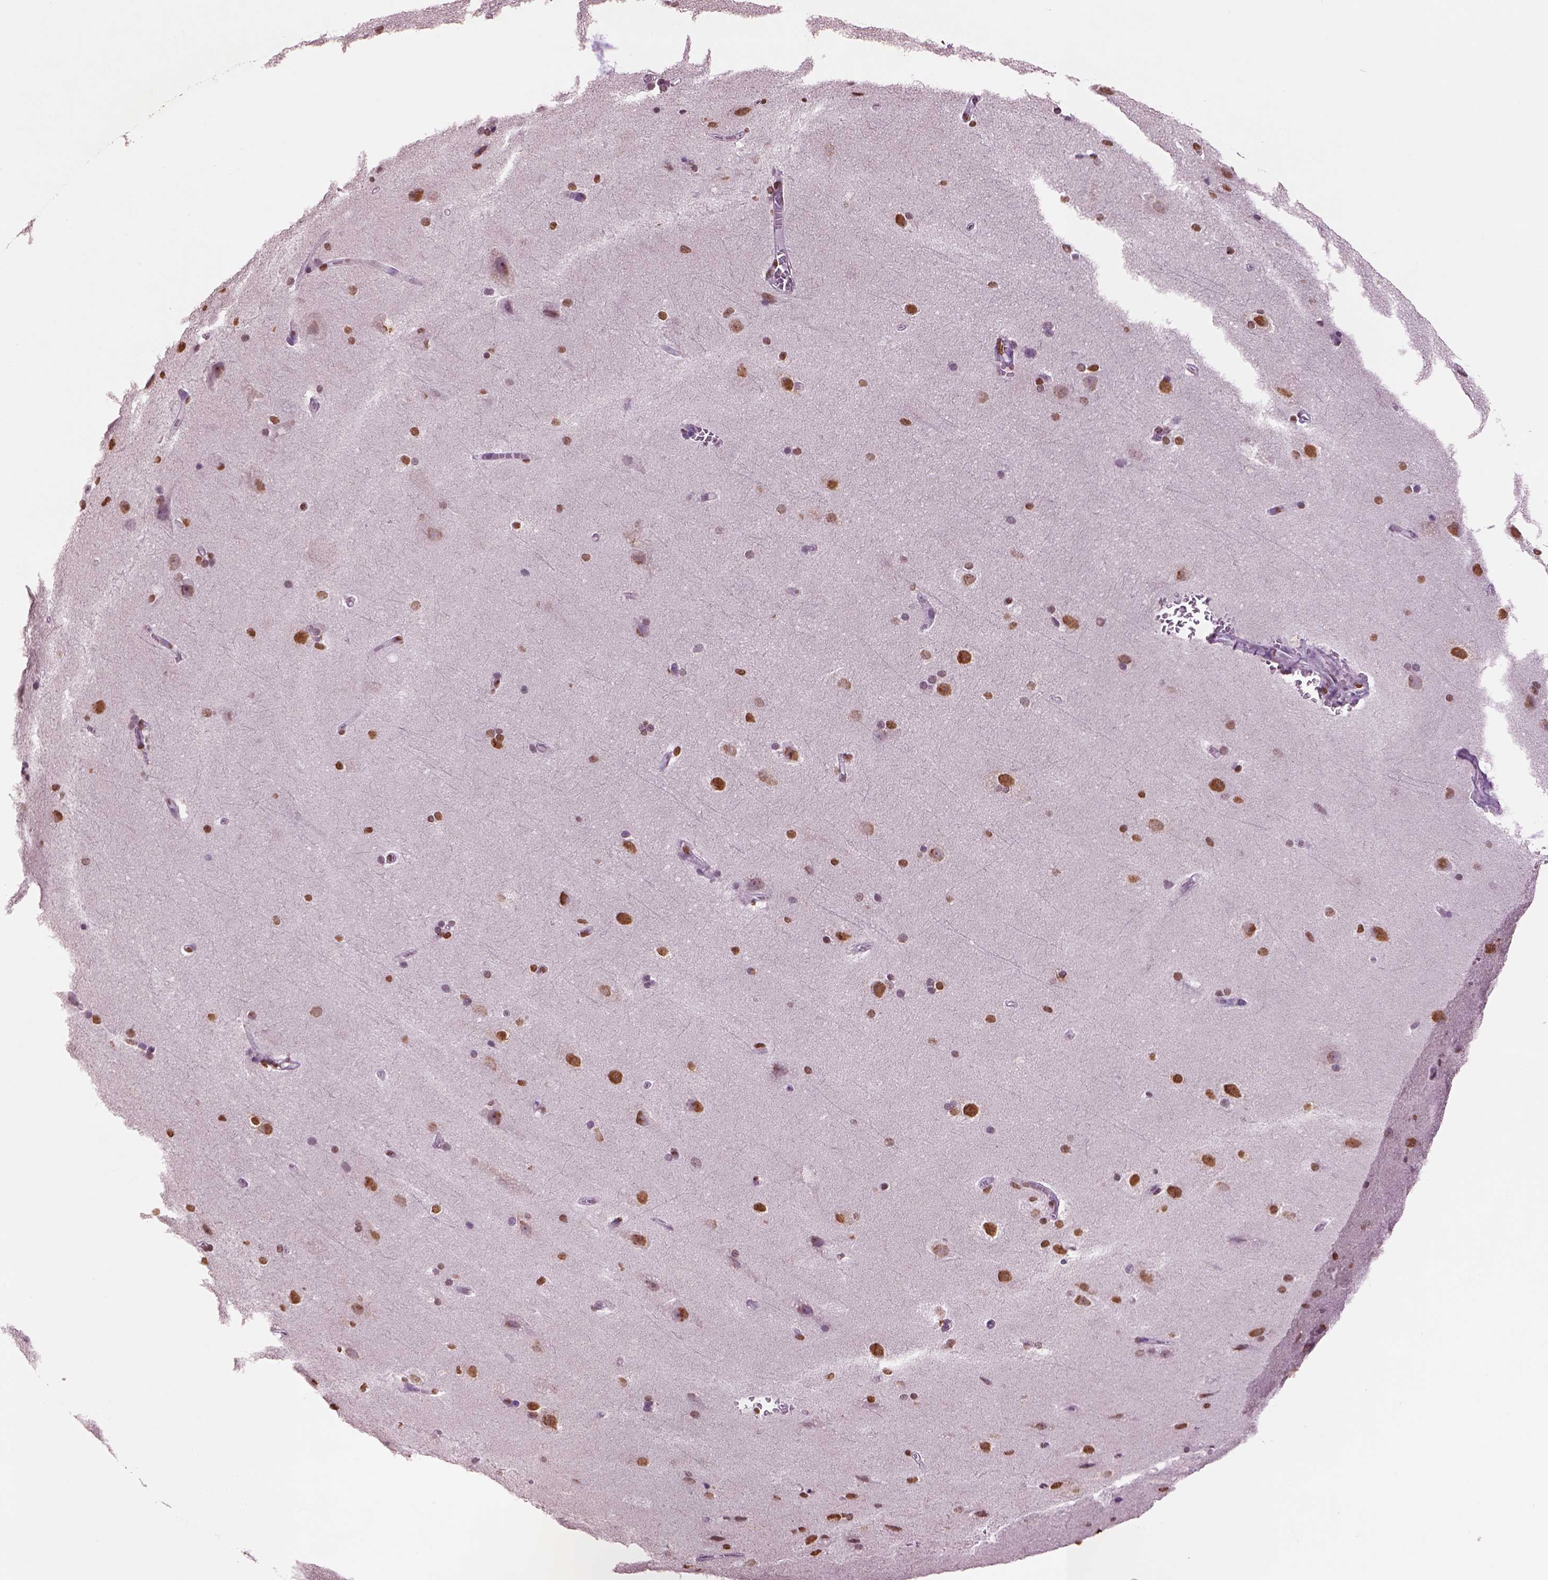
{"staining": {"intensity": "moderate", "quantity": "25%-75%", "location": "nuclear"}, "tissue": "hippocampus", "cell_type": "Glial cells", "image_type": "normal", "snomed": [{"axis": "morphology", "description": "Normal tissue, NOS"}, {"axis": "topography", "description": "Cerebral cortex"}, {"axis": "topography", "description": "Hippocampus"}], "caption": "Hippocampus stained with immunohistochemistry demonstrates moderate nuclear expression in approximately 25%-75% of glial cells. (Stains: DAB in brown, nuclei in blue, Microscopy: brightfield microscopy at high magnification).", "gene": "DDX3X", "patient": {"sex": "female", "age": 19}}